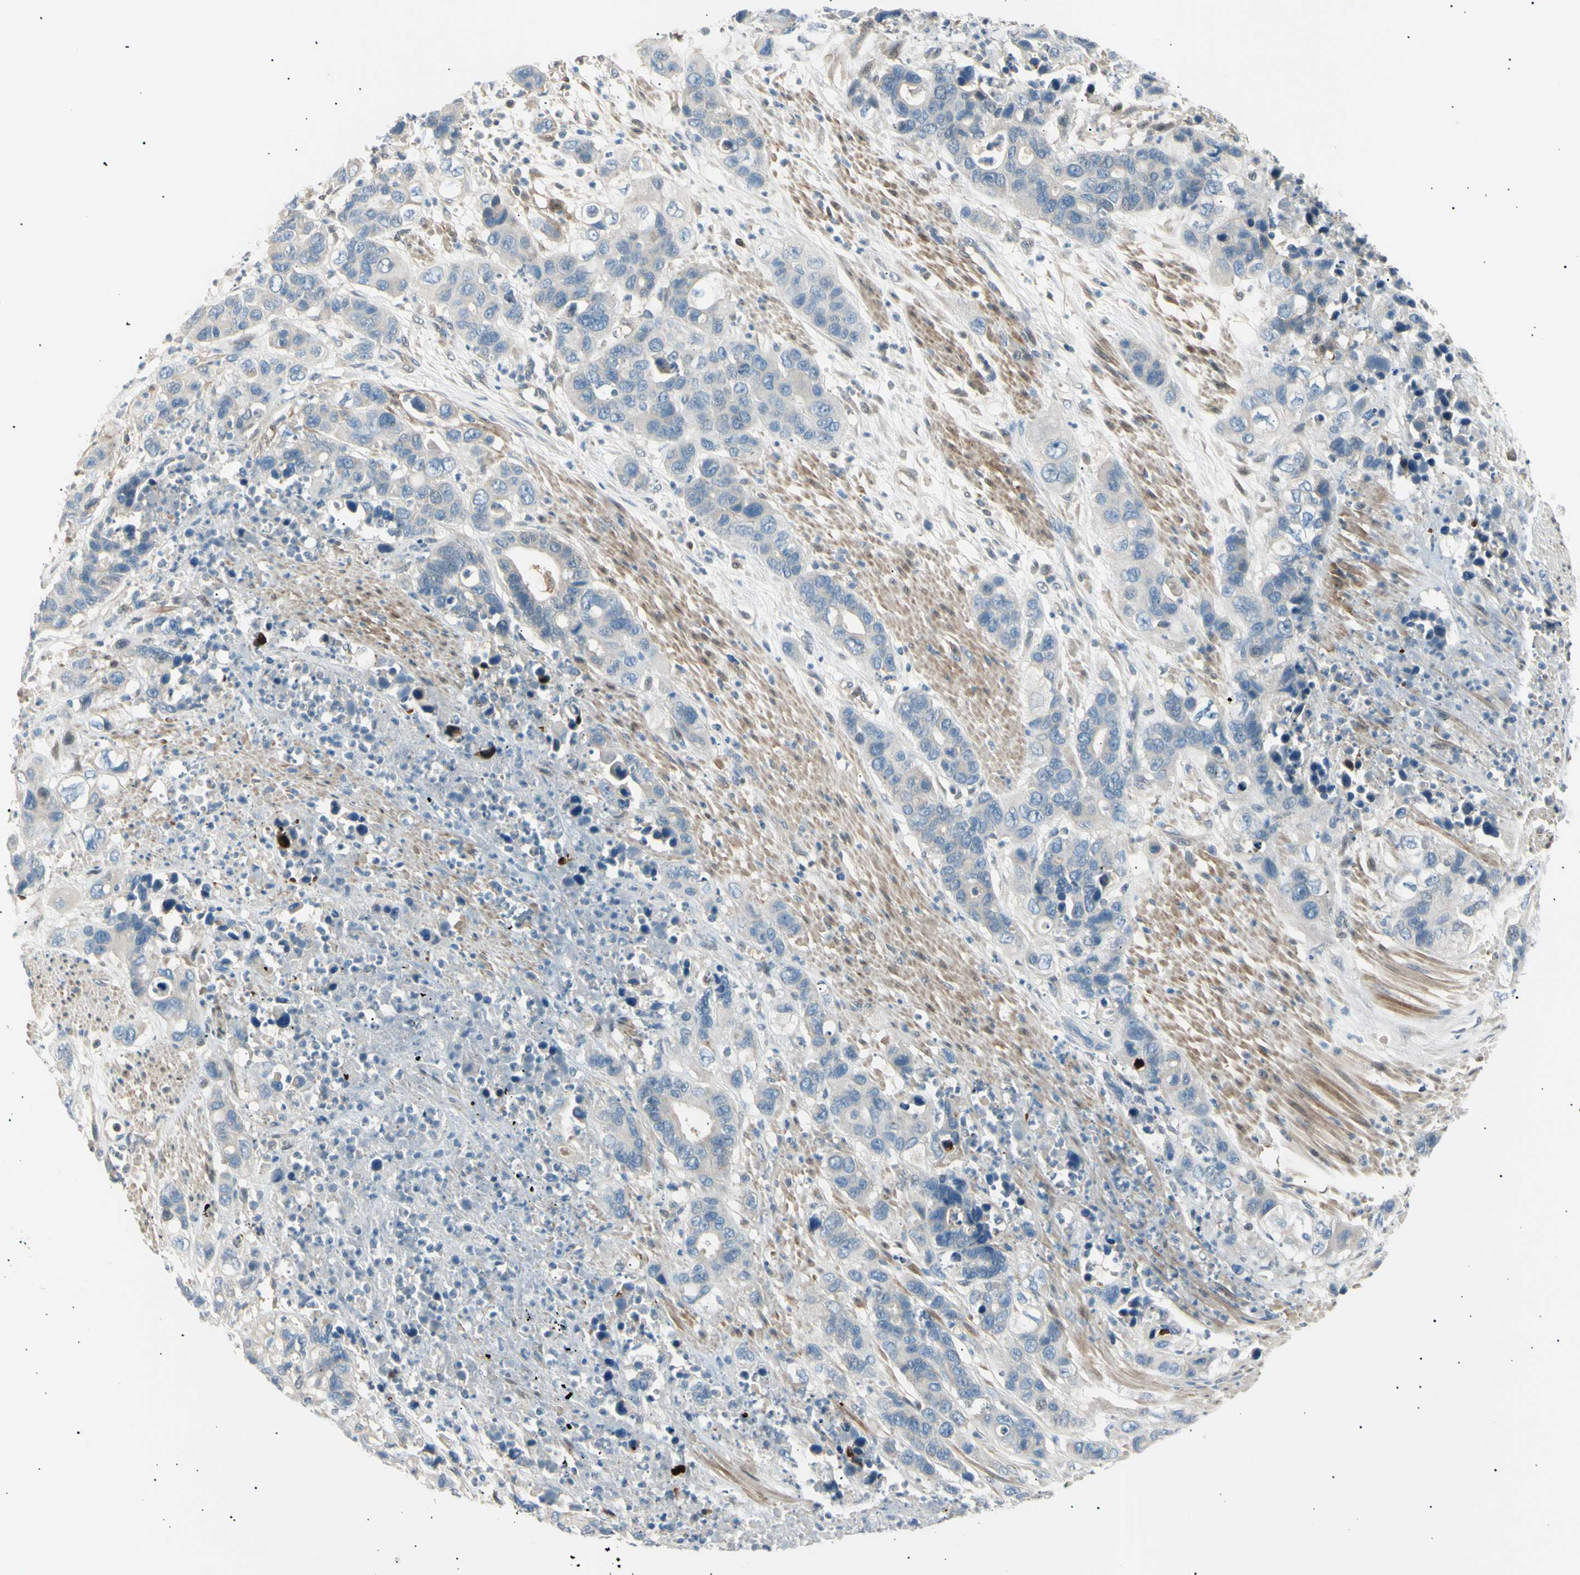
{"staining": {"intensity": "negative", "quantity": "none", "location": "none"}, "tissue": "pancreatic cancer", "cell_type": "Tumor cells", "image_type": "cancer", "snomed": [{"axis": "morphology", "description": "Adenocarcinoma, NOS"}, {"axis": "topography", "description": "Pancreas"}], "caption": "Human adenocarcinoma (pancreatic) stained for a protein using immunohistochemistry demonstrates no staining in tumor cells.", "gene": "LHPP", "patient": {"sex": "female", "age": 71}}